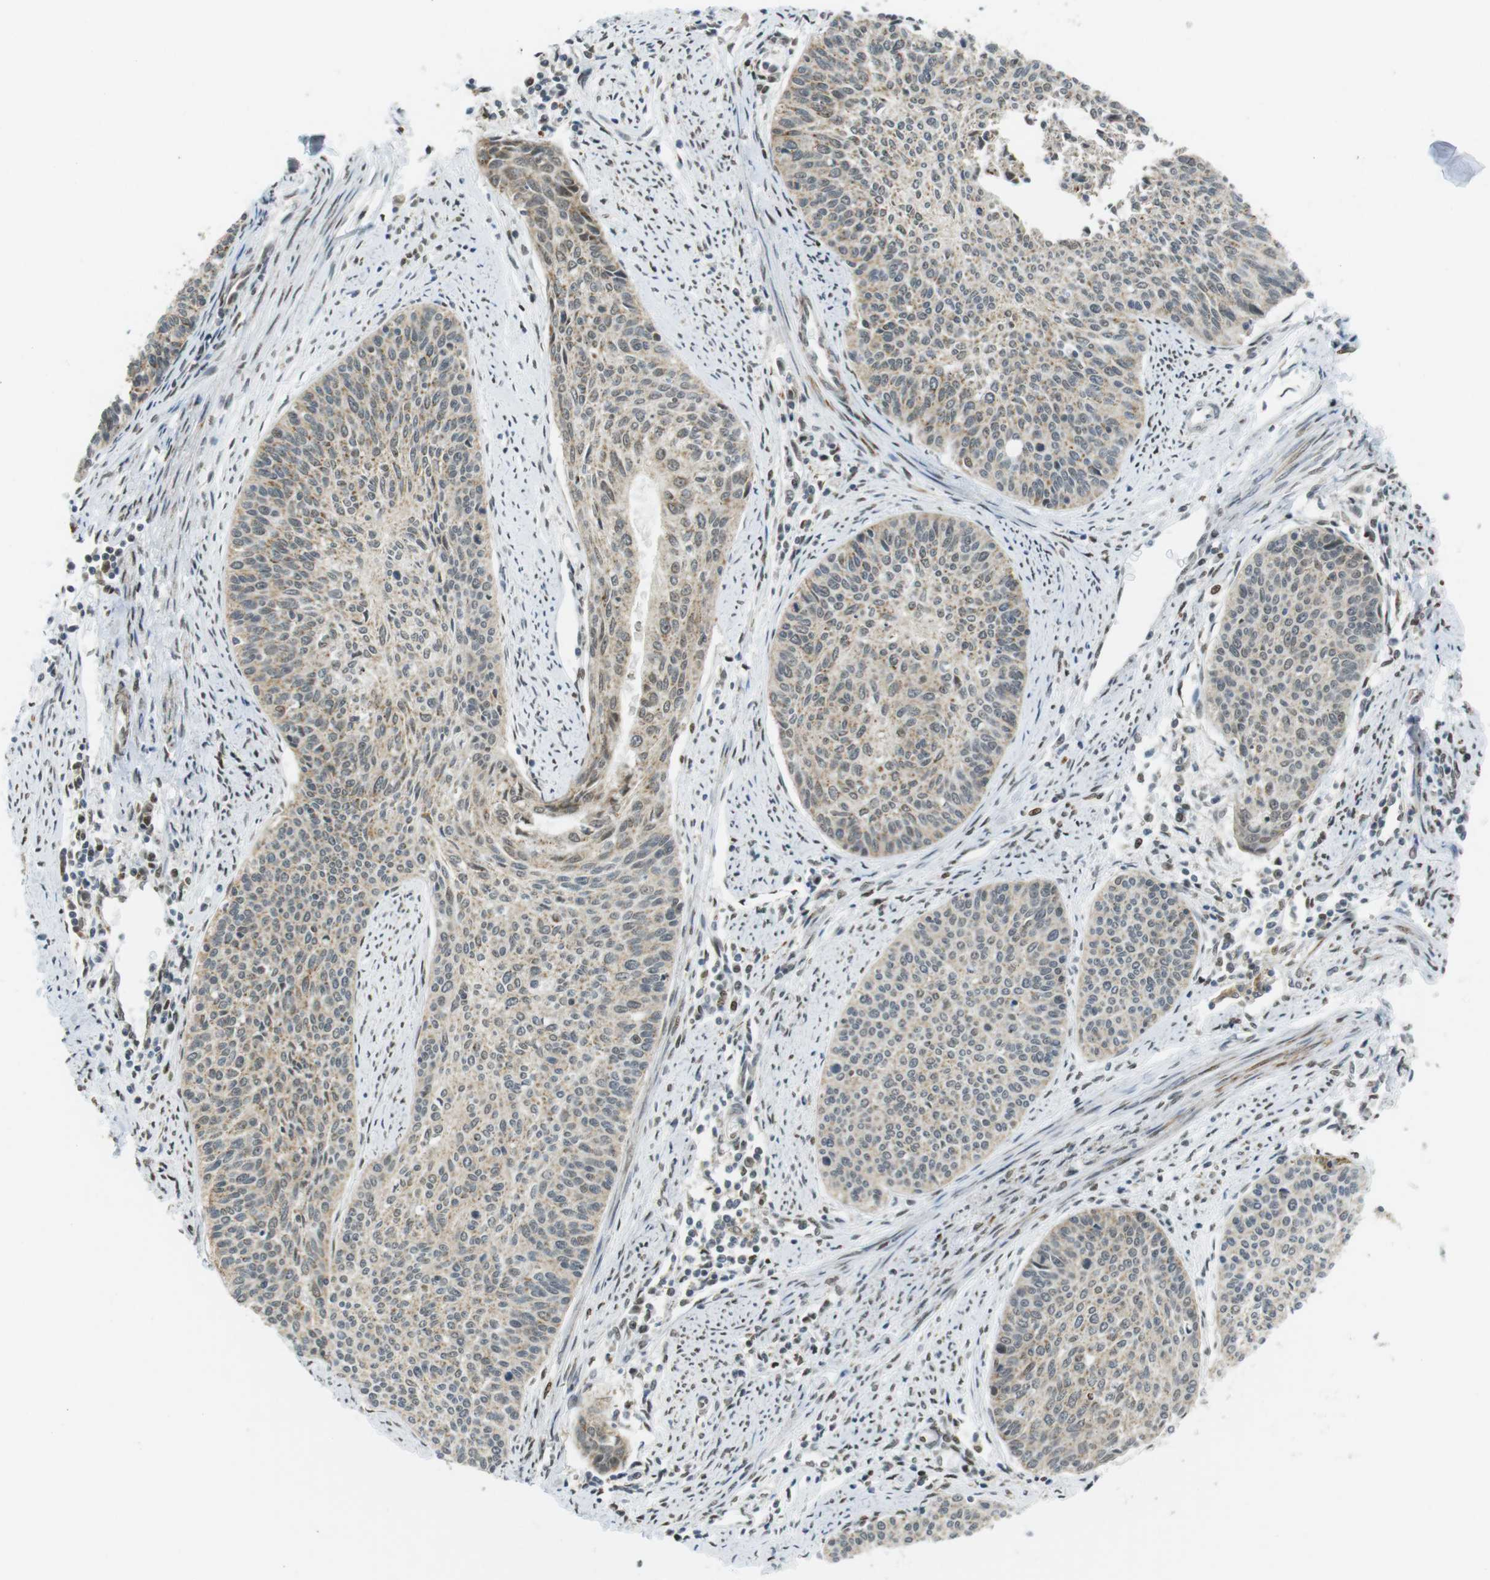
{"staining": {"intensity": "weak", "quantity": "25%-75%", "location": "cytoplasmic/membranous,nuclear"}, "tissue": "cervical cancer", "cell_type": "Tumor cells", "image_type": "cancer", "snomed": [{"axis": "morphology", "description": "Squamous cell carcinoma, NOS"}, {"axis": "topography", "description": "Cervix"}], "caption": "Human cervical cancer (squamous cell carcinoma) stained with a brown dye shows weak cytoplasmic/membranous and nuclear positive positivity in about 25%-75% of tumor cells.", "gene": "USP7", "patient": {"sex": "female", "age": 55}}